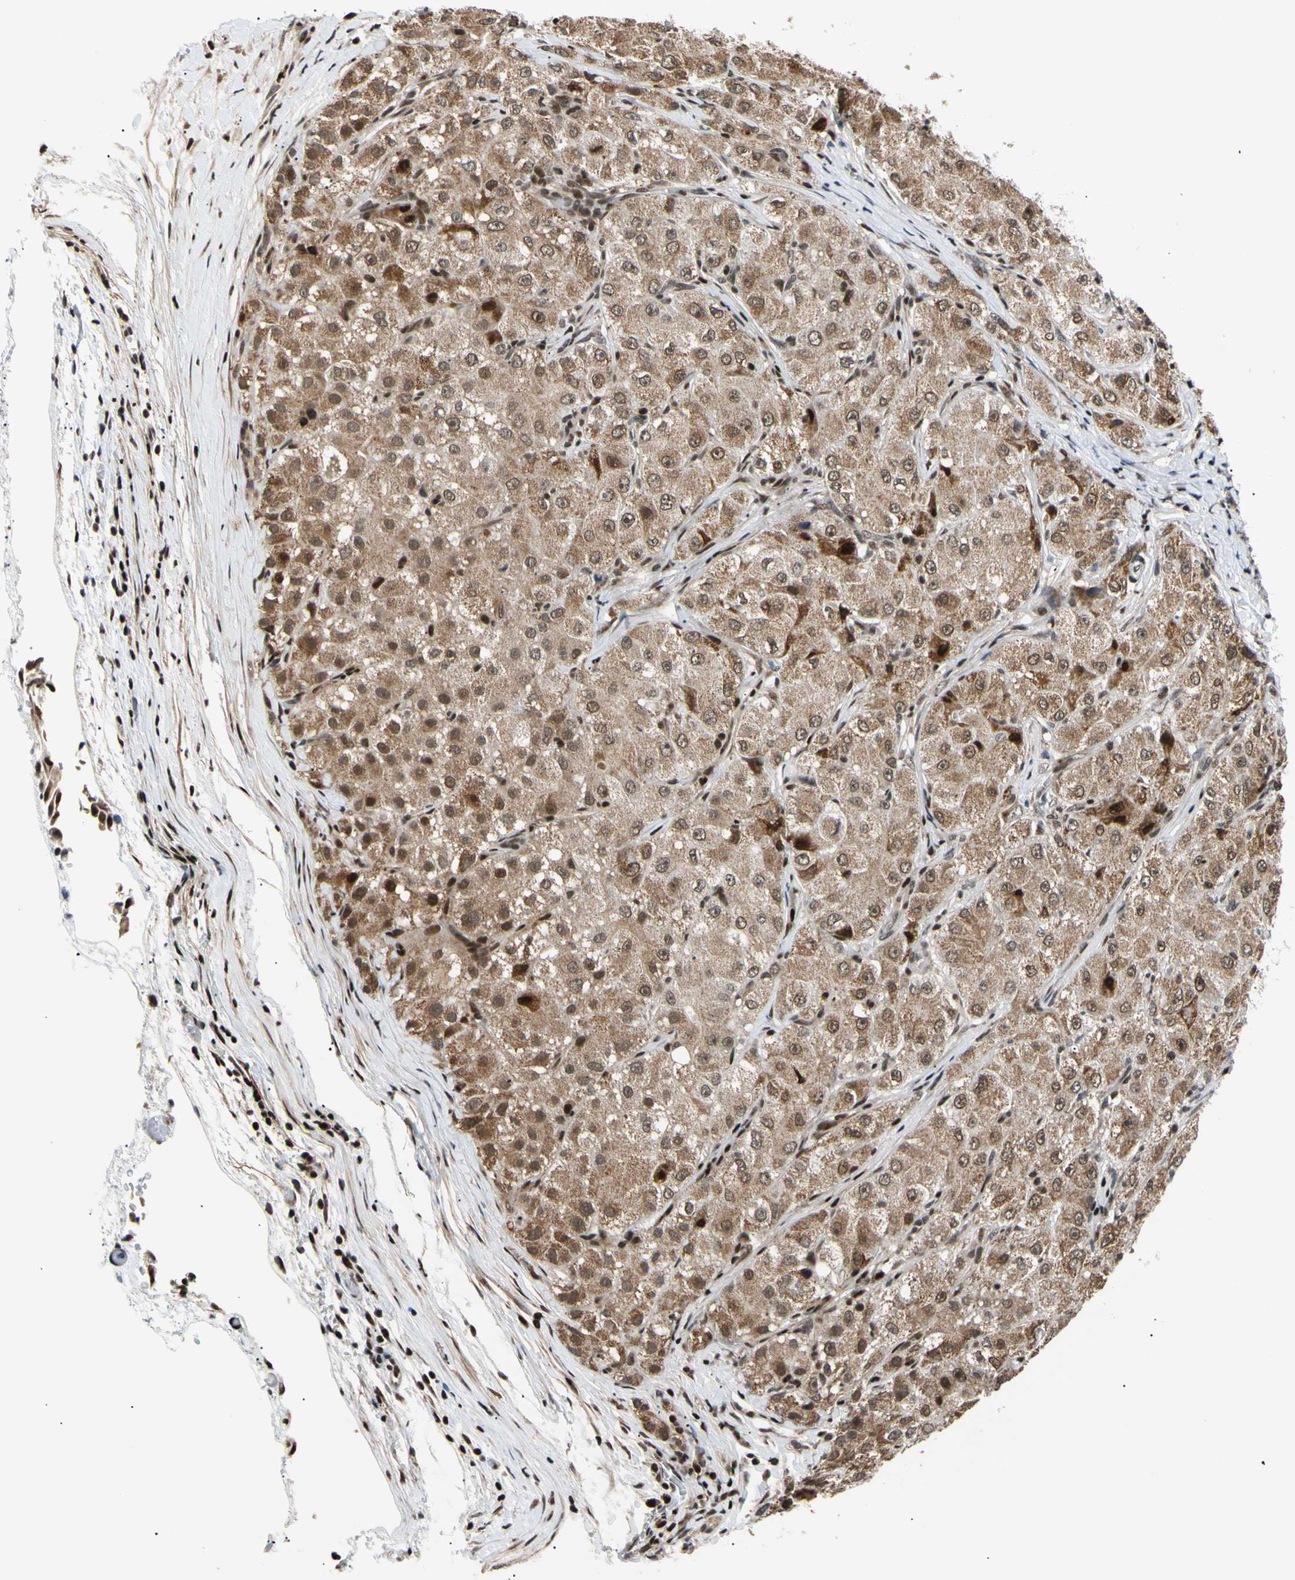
{"staining": {"intensity": "moderate", "quantity": ">75%", "location": "cytoplasmic/membranous"}, "tissue": "liver cancer", "cell_type": "Tumor cells", "image_type": "cancer", "snomed": [{"axis": "morphology", "description": "Carcinoma, Hepatocellular, NOS"}, {"axis": "topography", "description": "Liver"}], "caption": "There is medium levels of moderate cytoplasmic/membranous positivity in tumor cells of liver cancer (hepatocellular carcinoma), as demonstrated by immunohistochemical staining (brown color).", "gene": "E2F1", "patient": {"sex": "male", "age": 80}}